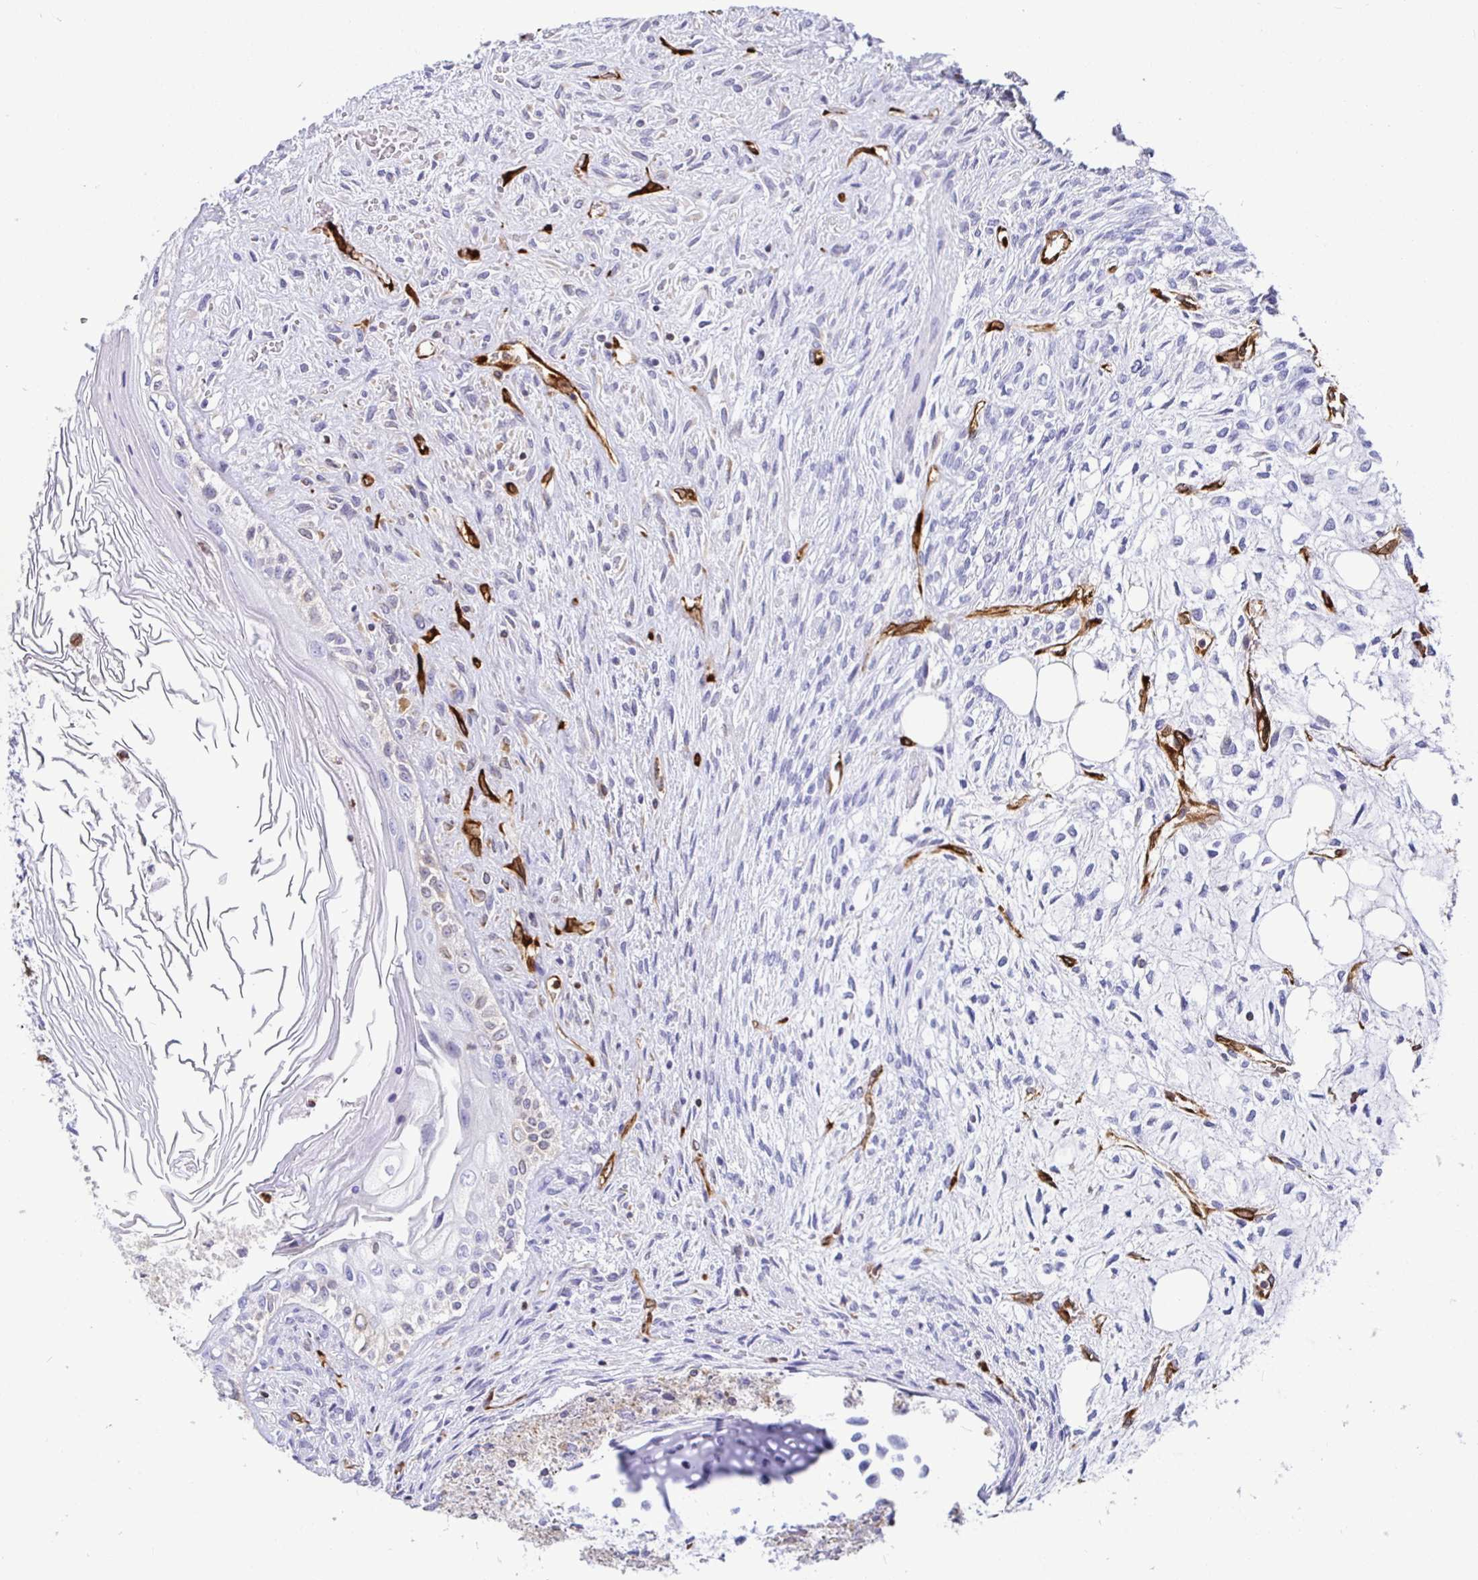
{"staining": {"intensity": "negative", "quantity": "none", "location": "none"}, "tissue": "testis cancer", "cell_type": "Tumor cells", "image_type": "cancer", "snomed": [{"axis": "morphology", "description": "Carcinoma, Embryonal, NOS"}, {"axis": "topography", "description": "Testis"}], "caption": "Tumor cells are negative for brown protein staining in testis embryonal carcinoma.", "gene": "TP53I11", "patient": {"sex": "male", "age": 37}}